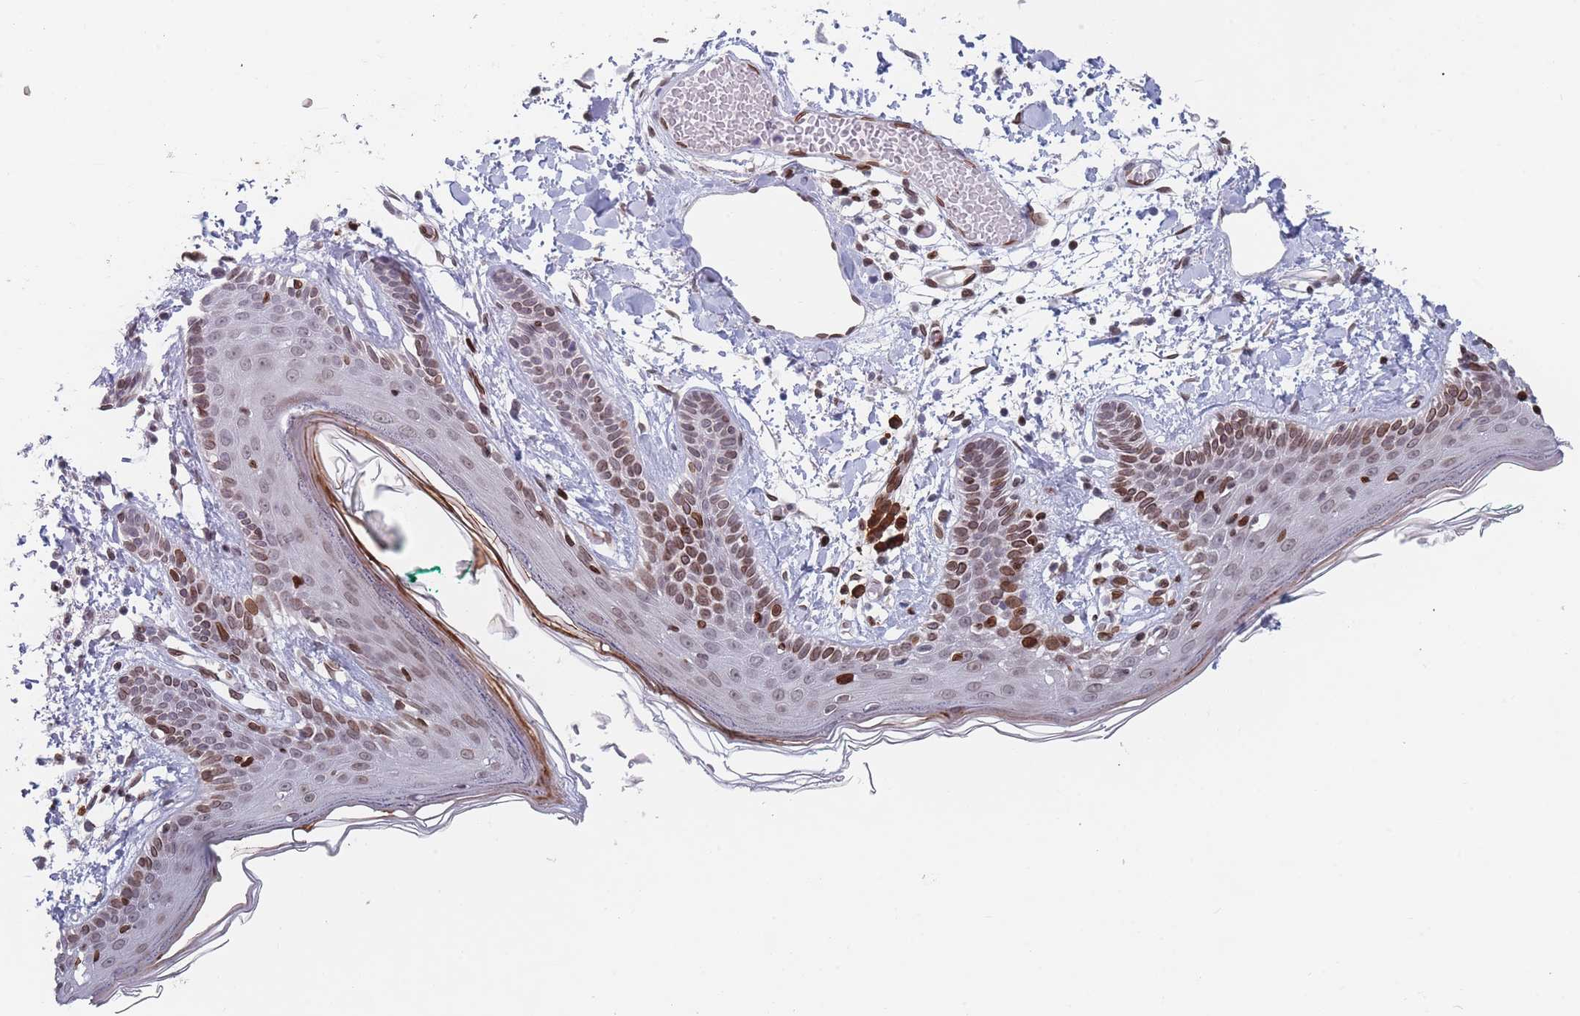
{"staining": {"intensity": "moderate", "quantity": ">75%", "location": "cytoplasmic/membranous,nuclear"}, "tissue": "skin", "cell_type": "Fibroblasts", "image_type": "normal", "snomed": [{"axis": "morphology", "description": "Normal tissue, NOS"}, {"axis": "topography", "description": "Skin"}], "caption": "Immunohistochemistry micrograph of benign skin: skin stained using IHC displays medium levels of moderate protein expression localized specifically in the cytoplasmic/membranous,nuclear of fibroblasts, appearing as a cytoplasmic/membranous,nuclear brown color.", "gene": "ZBTB1", "patient": {"sex": "male", "age": 79}}